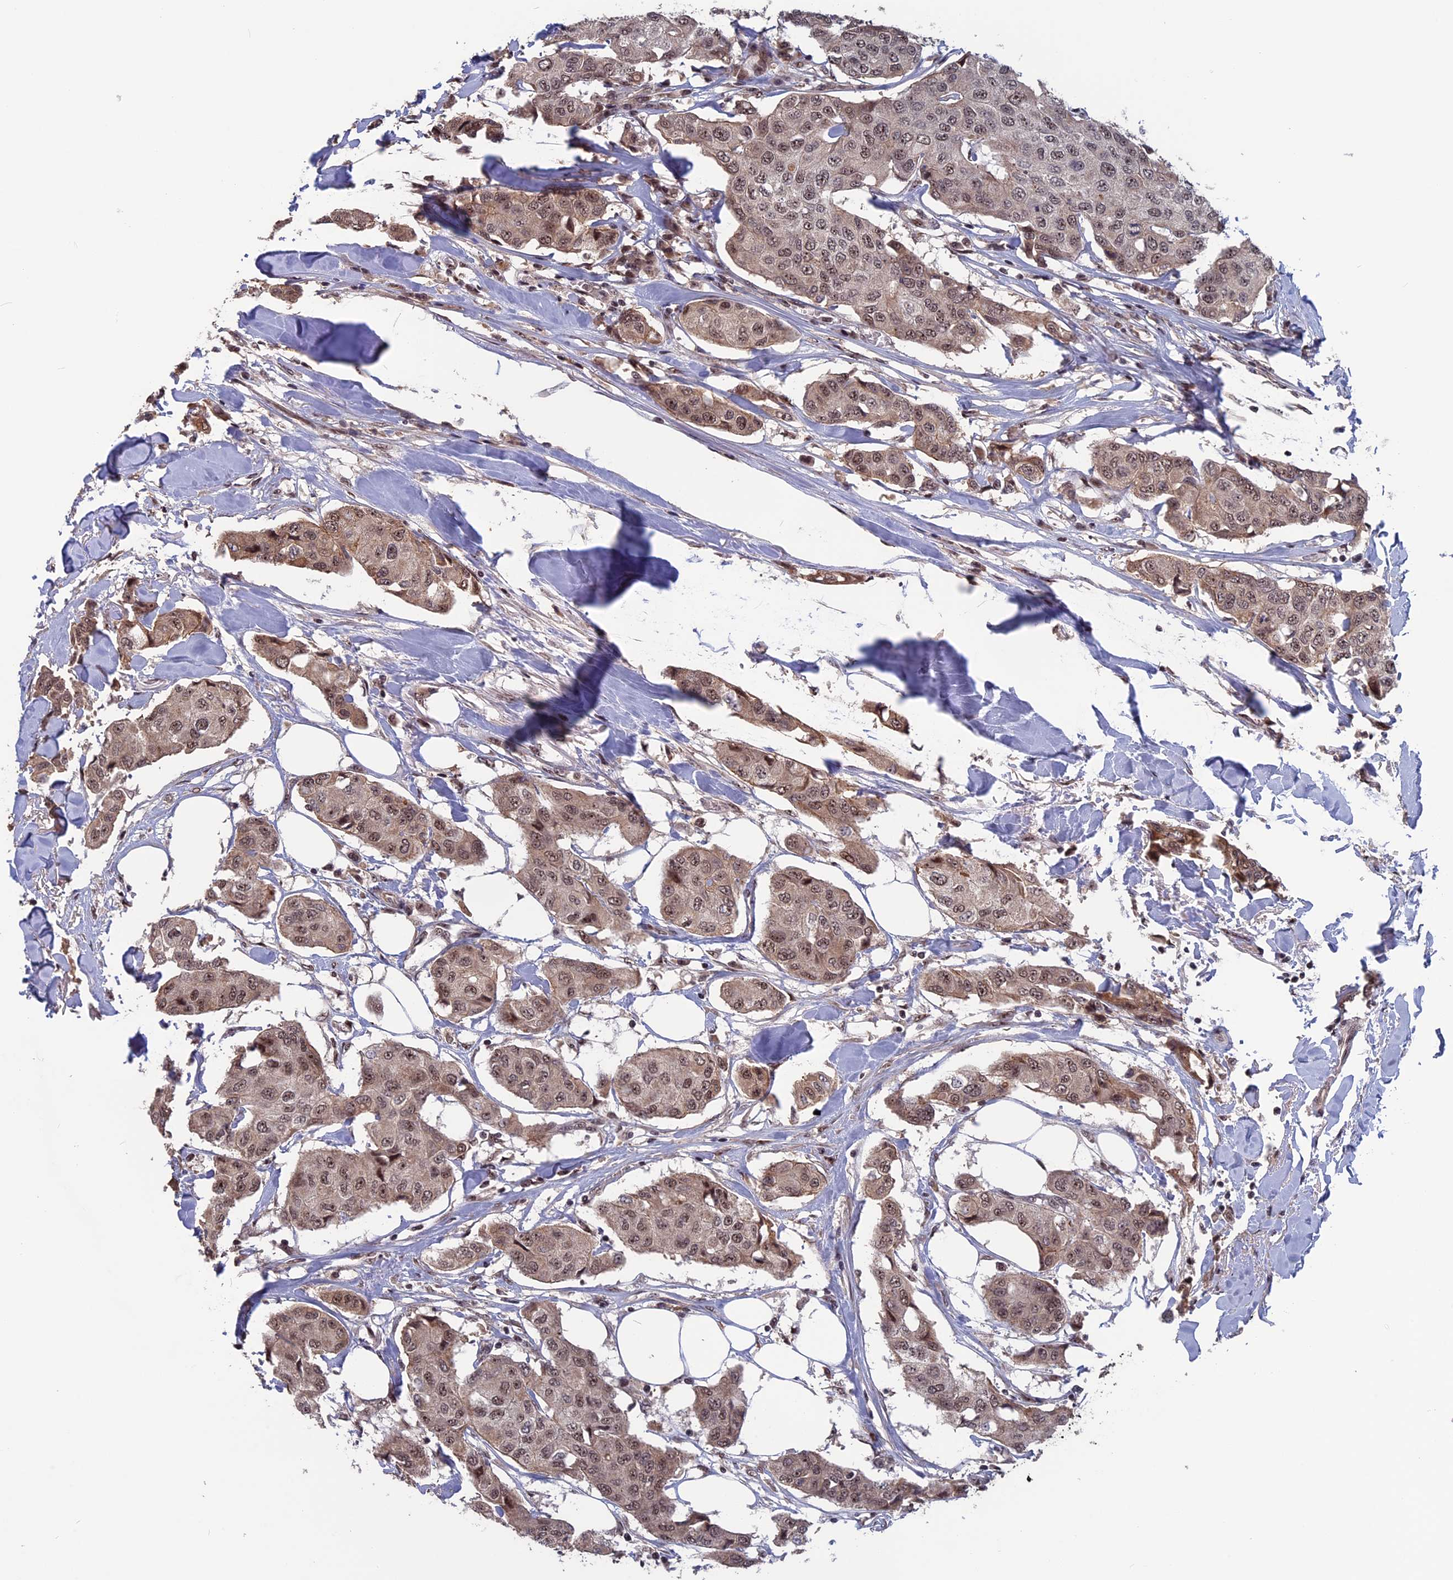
{"staining": {"intensity": "moderate", "quantity": ">75%", "location": "cytoplasmic/membranous,nuclear"}, "tissue": "breast cancer", "cell_type": "Tumor cells", "image_type": "cancer", "snomed": [{"axis": "morphology", "description": "Duct carcinoma"}, {"axis": "topography", "description": "Breast"}], "caption": "IHC histopathology image of breast cancer stained for a protein (brown), which displays medium levels of moderate cytoplasmic/membranous and nuclear expression in about >75% of tumor cells.", "gene": "CACTIN", "patient": {"sex": "female", "age": 80}}